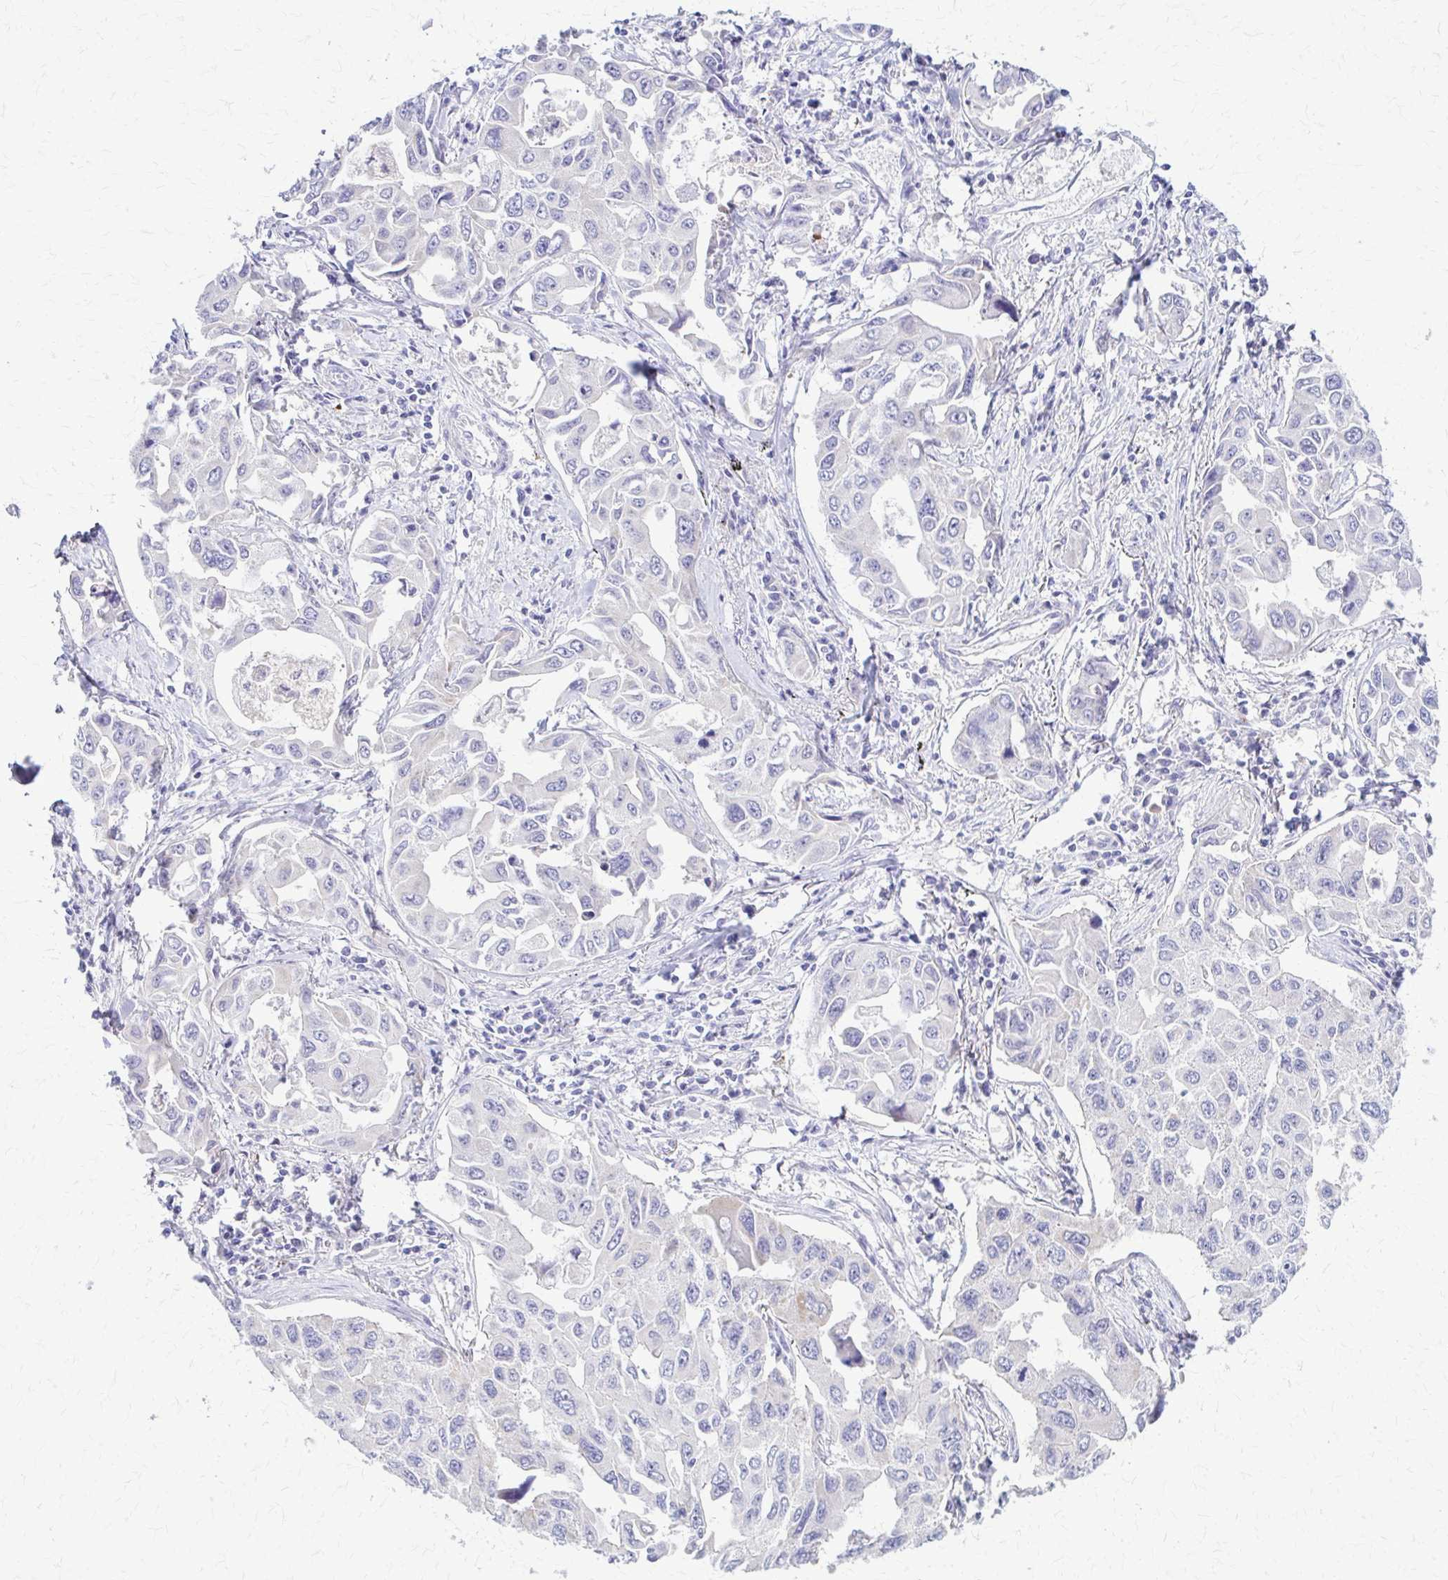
{"staining": {"intensity": "negative", "quantity": "none", "location": "none"}, "tissue": "lung cancer", "cell_type": "Tumor cells", "image_type": "cancer", "snomed": [{"axis": "morphology", "description": "Adenocarcinoma, NOS"}, {"axis": "topography", "description": "Lung"}], "caption": "High magnification brightfield microscopy of lung cancer stained with DAB (brown) and counterstained with hematoxylin (blue): tumor cells show no significant positivity.", "gene": "SAMD13", "patient": {"sex": "male", "age": 64}}